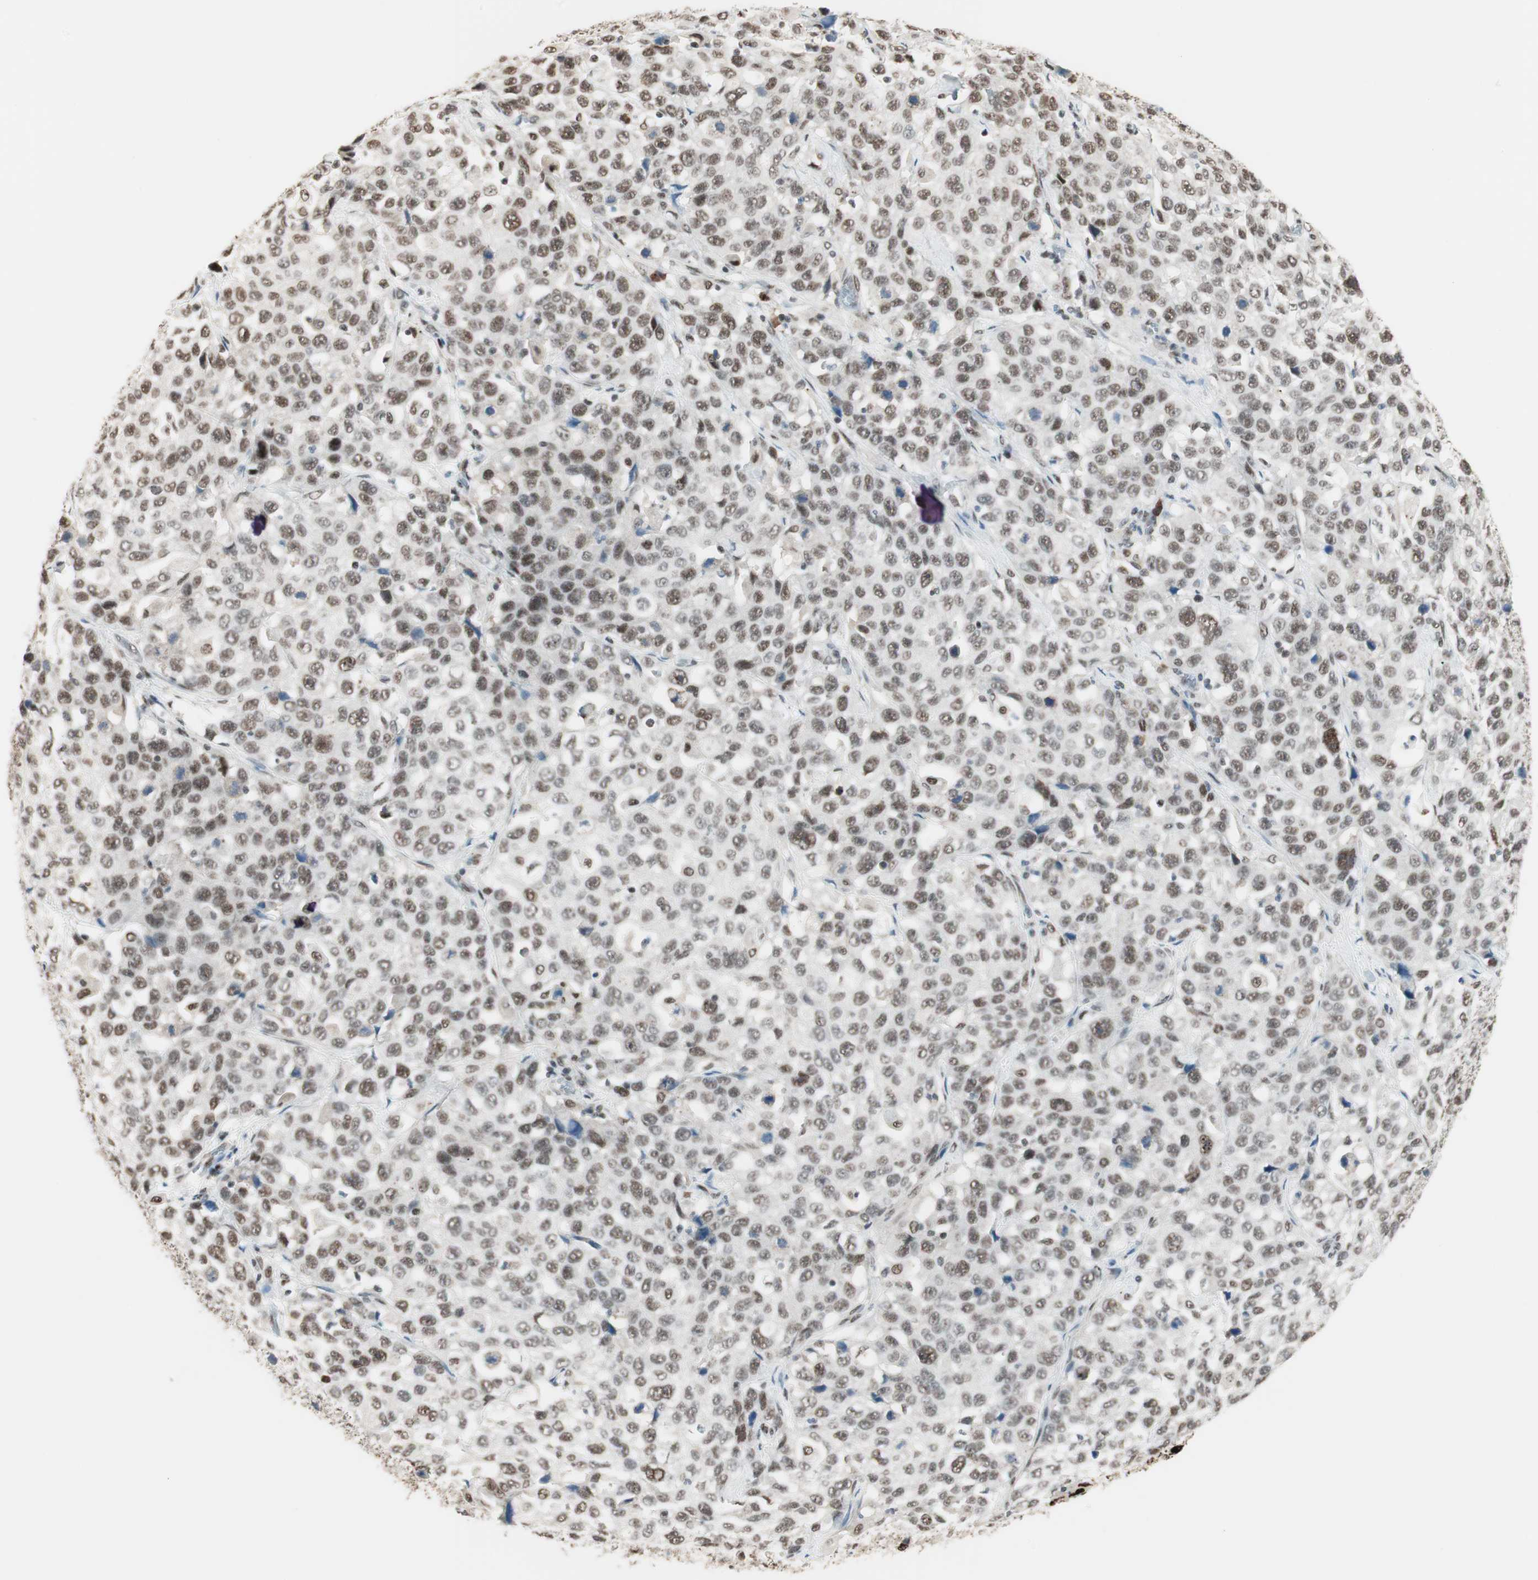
{"staining": {"intensity": "weak", "quantity": "25%-75%", "location": "nuclear"}, "tissue": "stomach cancer", "cell_type": "Tumor cells", "image_type": "cancer", "snomed": [{"axis": "morphology", "description": "Normal tissue, NOS"}, {"axis": "morphology", "description": "Adenocarcinoma, NOS"}, {"axis": "topography", "description": "Stomach"}], "caption": "Protein expression analysis of human adenocarcinoma (stomach) reveals weak nuclear expression in approximately 25%-75% of tumor cells. (Stains: DAB (3,3'-diaminobenzidine) in brown, nuclei in blue, Microscopy: brightfield microscopy at high magnification).", "gene": "SMARCE1", "patient": {"sex": "male", "age": 48}}